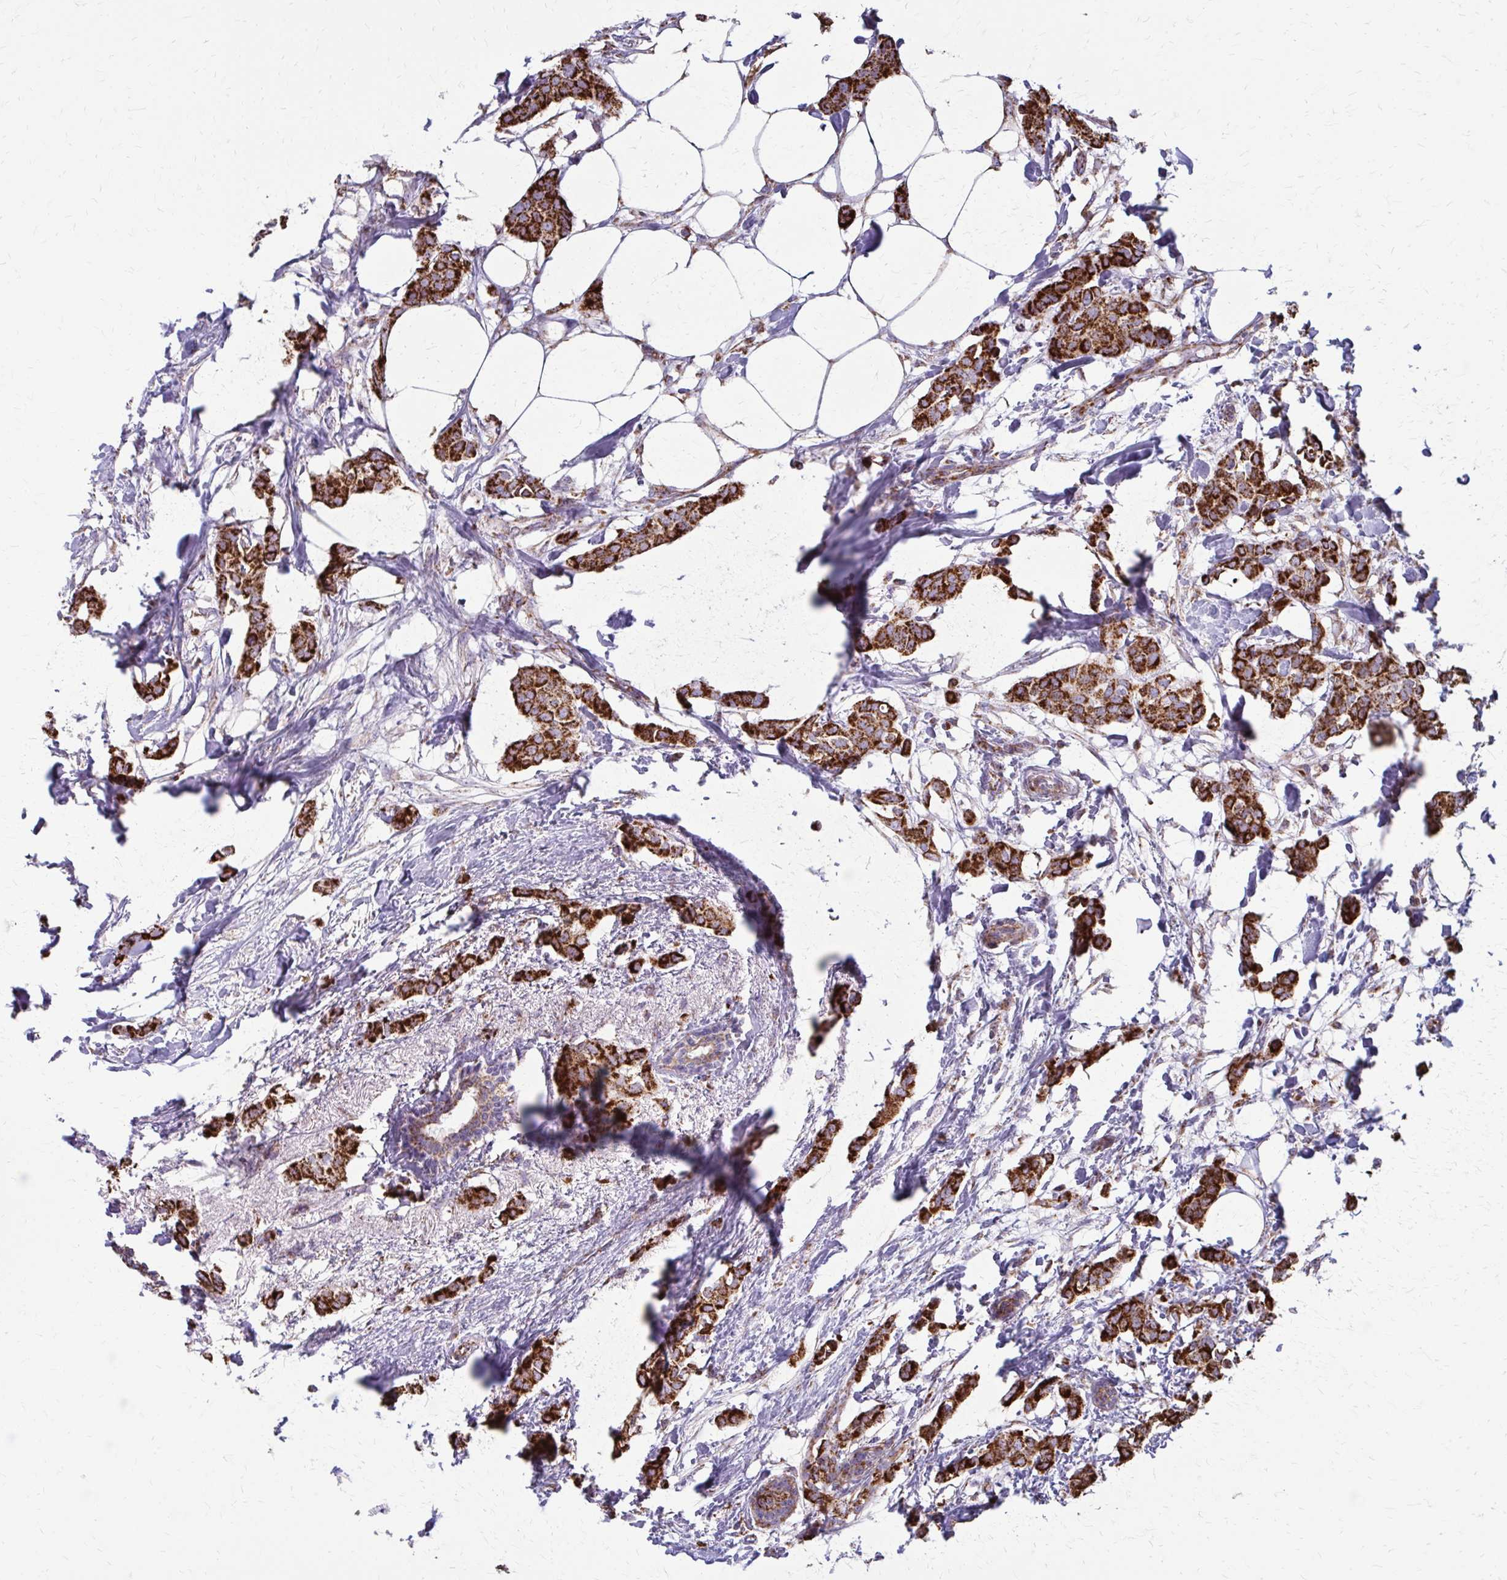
{"staining": {"intensity": "strong", "quantity": ">75%", "location": "cytoplasmic/membranous"}, "tissue": "breast cancer", "cell_type": "Tumor cells", "image_type": "cancer", "snomed": [{"axis": "morphology", "description": "Duct carcinoma"}, {"axis": "topography", "description": "Breast"}], "caption": "This histopathology image exhibits breast cancer (infiltrating ductal carcinoma) stained with IHC to label a protein in brown. The cytoplasmic/membranous of tumor cells show strong positivity for the protein. Nuclei are counter-stained blue.", "gene": "TVP23A", "patient": {"sex": "female", "age": 62}}